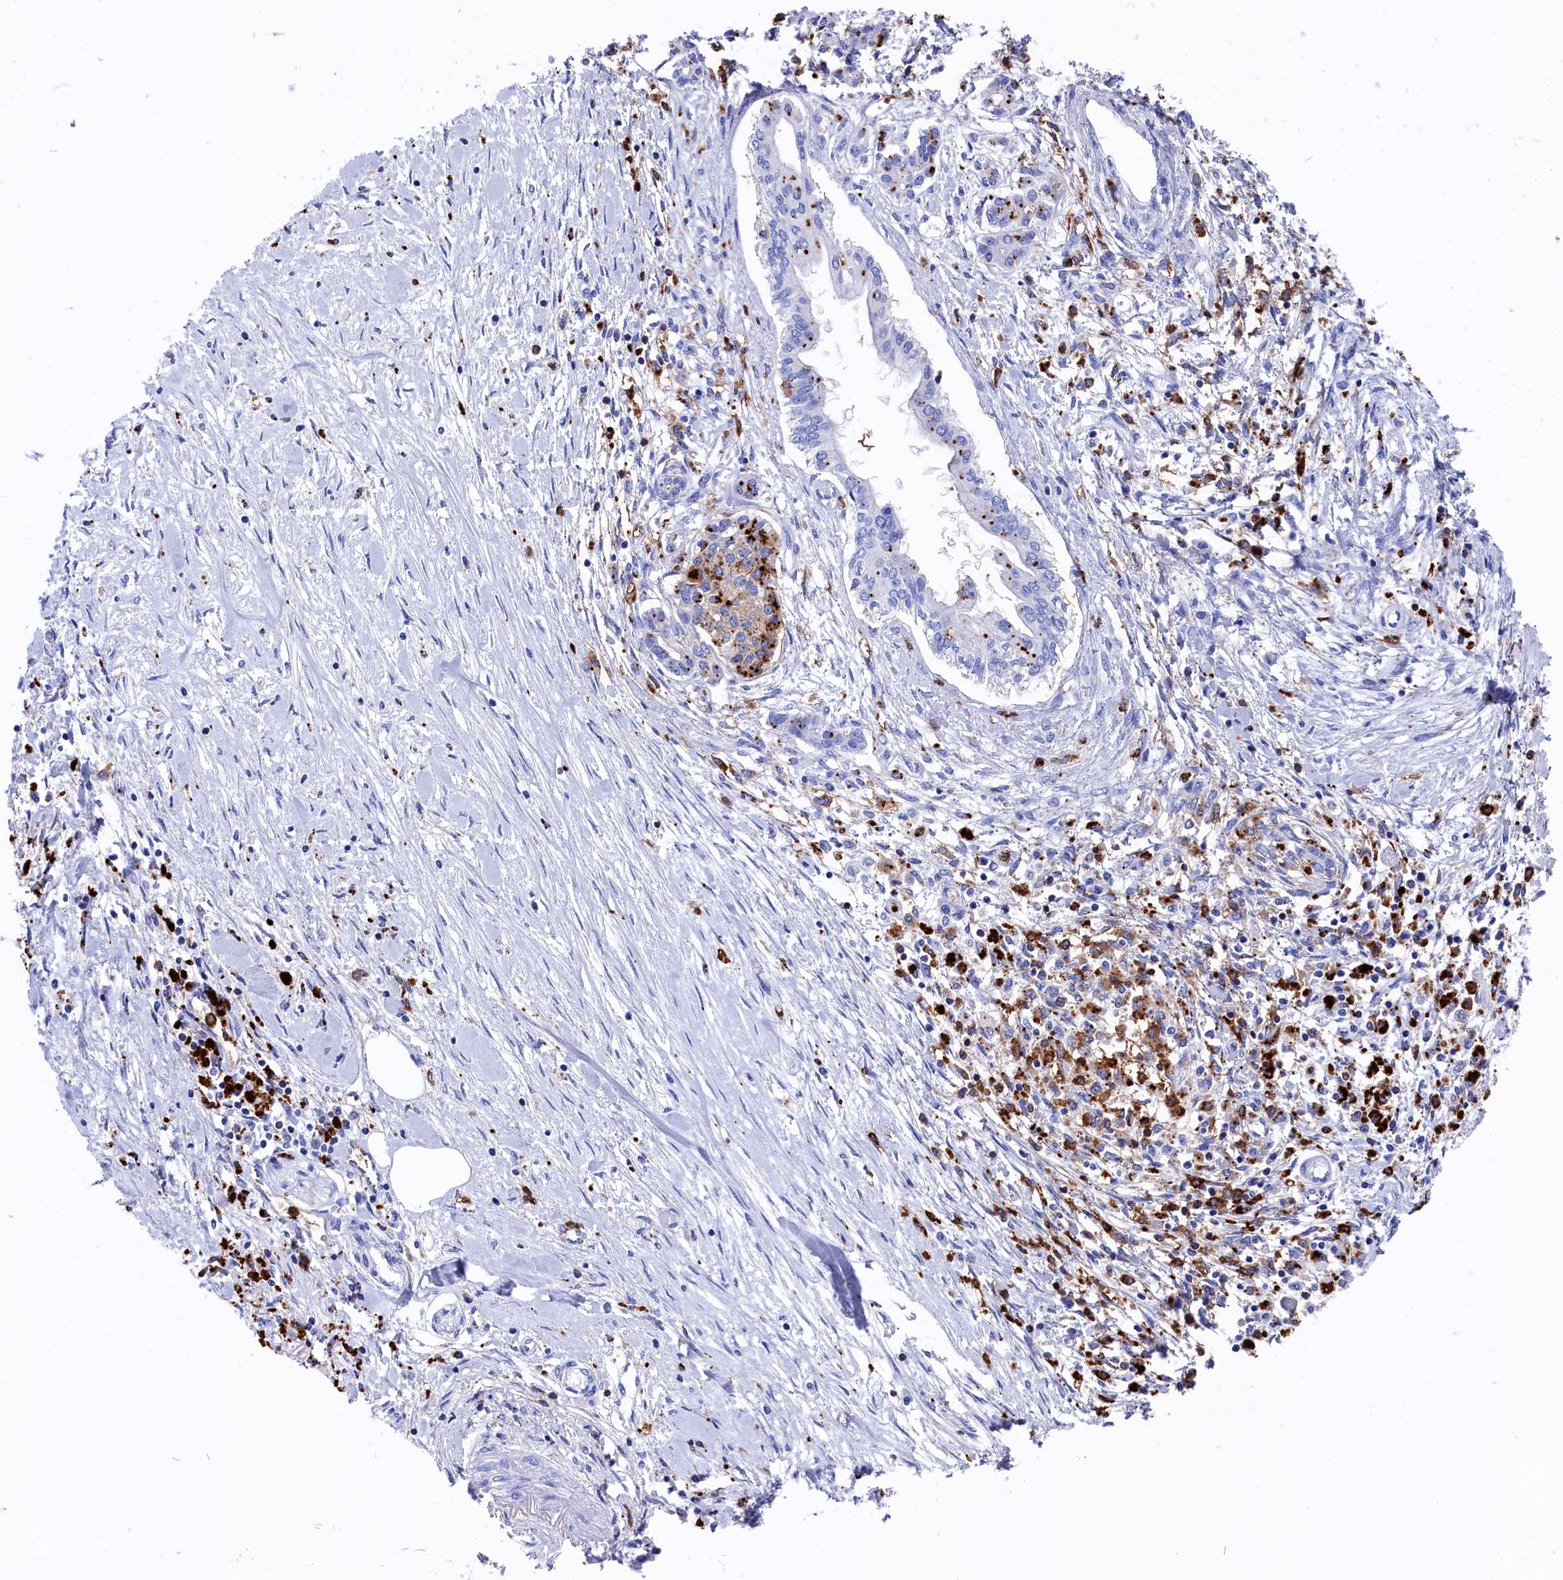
{"staining": {"intensity": "moderate", "quantity": "<25%", "location": "cytoplasmic/membranous"}, "tissue": "pancreatic cancer", "cell_type": "Tumor cells", "image_type": "cancer", "snomed": [{"axis": "morphology", "description": "Normal tissue, NOS"}, {"axis": "morphology", "description": "Adenocarcinoma, NOS"}, {"axis": "topography", "description": "Pancreas"}], "caption": "A micrograph of human pancreatic adenocarcinoma stained for a protein exhibits moderate cytoplasmic/membranous brown staining in tumor cells.", "gene": "PLAC8", "patient": {"sex": "female", "age": 64}}